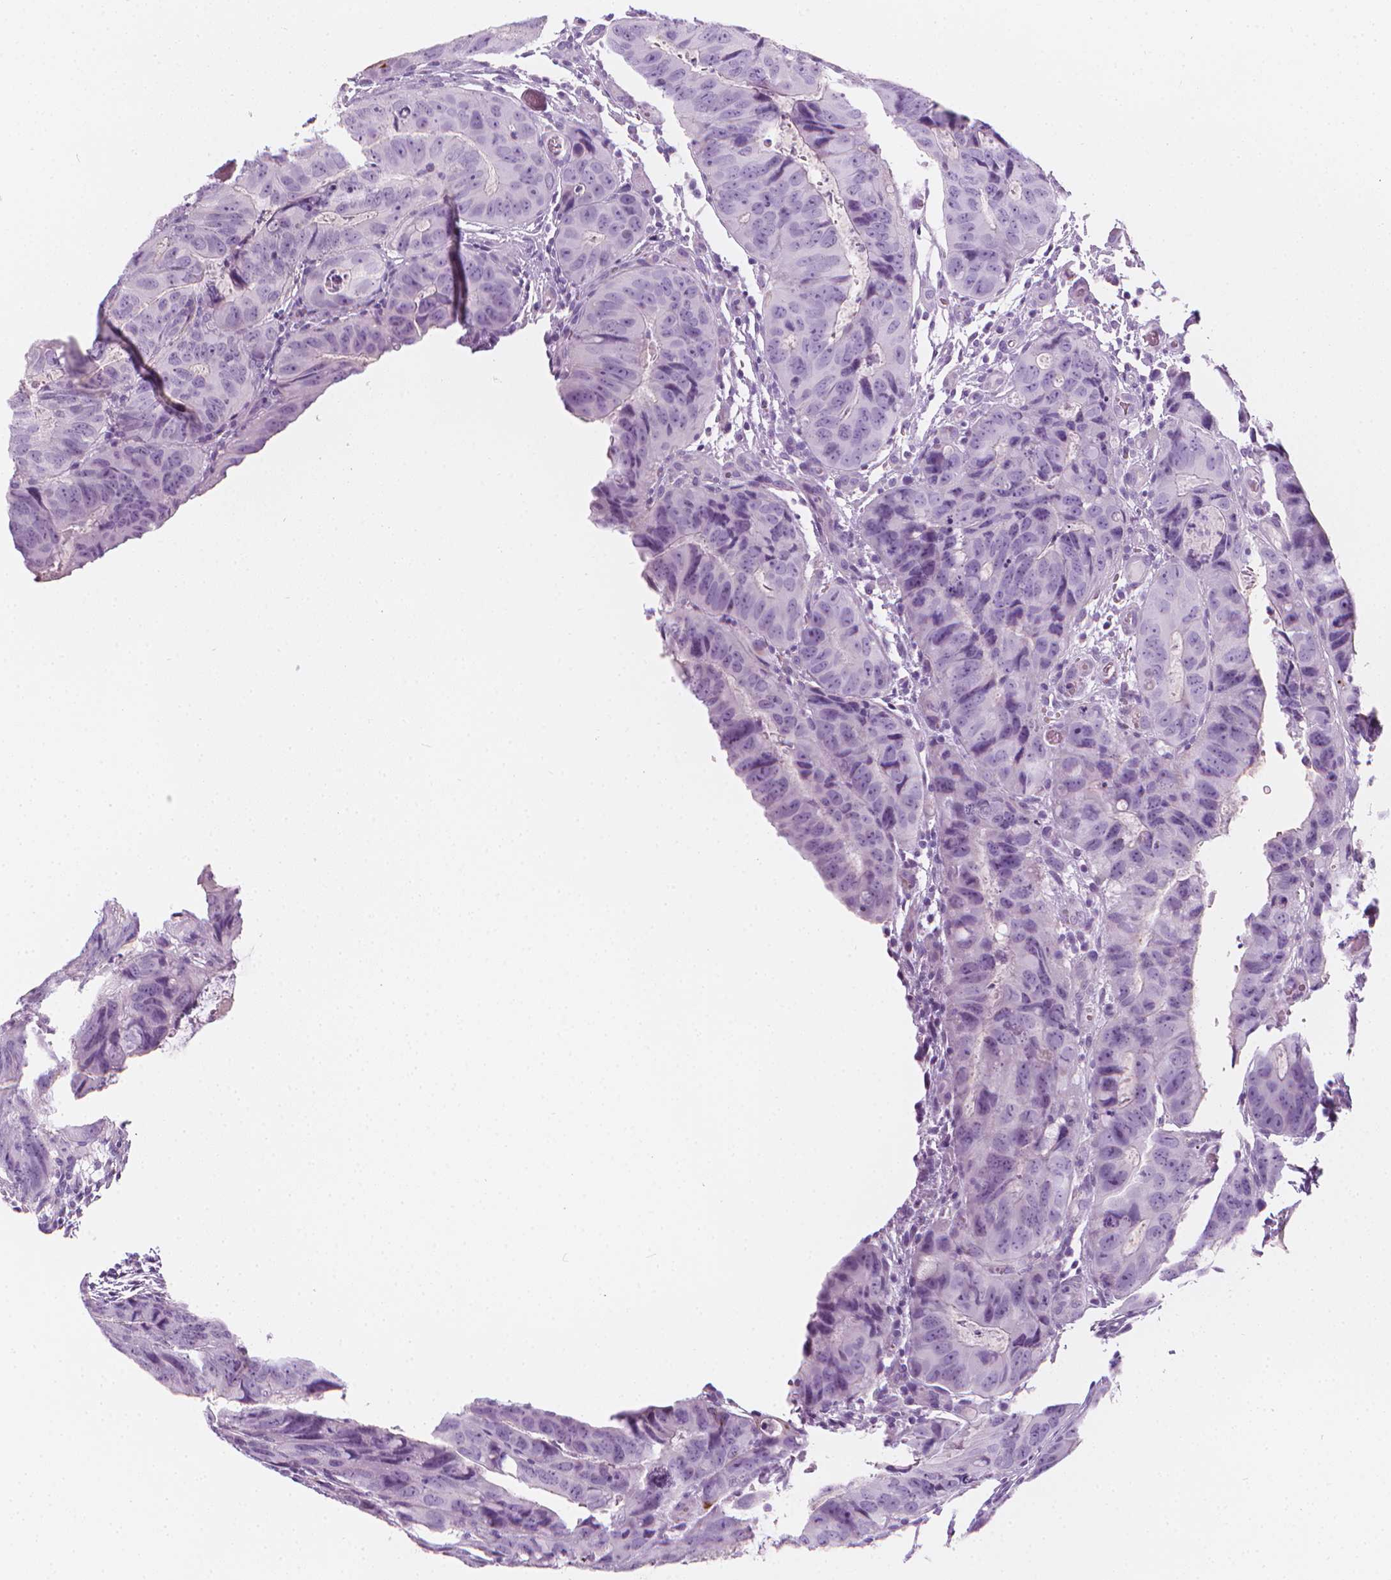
{"staining": {"intensity": "negative", "quantity": "none", "location": "none"}, "tissue": "colorectal cancer", "cell_type": "Tumor cells", "image_type": "cancer", "snomed": [{"axis": "morphology", "description": "Adenocarcinoma, NOS"}, {"axis": "topography", "description": "Colon"}], "caption": "Immunohistochemical staining of human colorectal cancer (adenocarcinoma) demonstrates no significant staining in tumor cells.", "gene": "SCG3", "patient": {"sex": "male", "age": 79}}